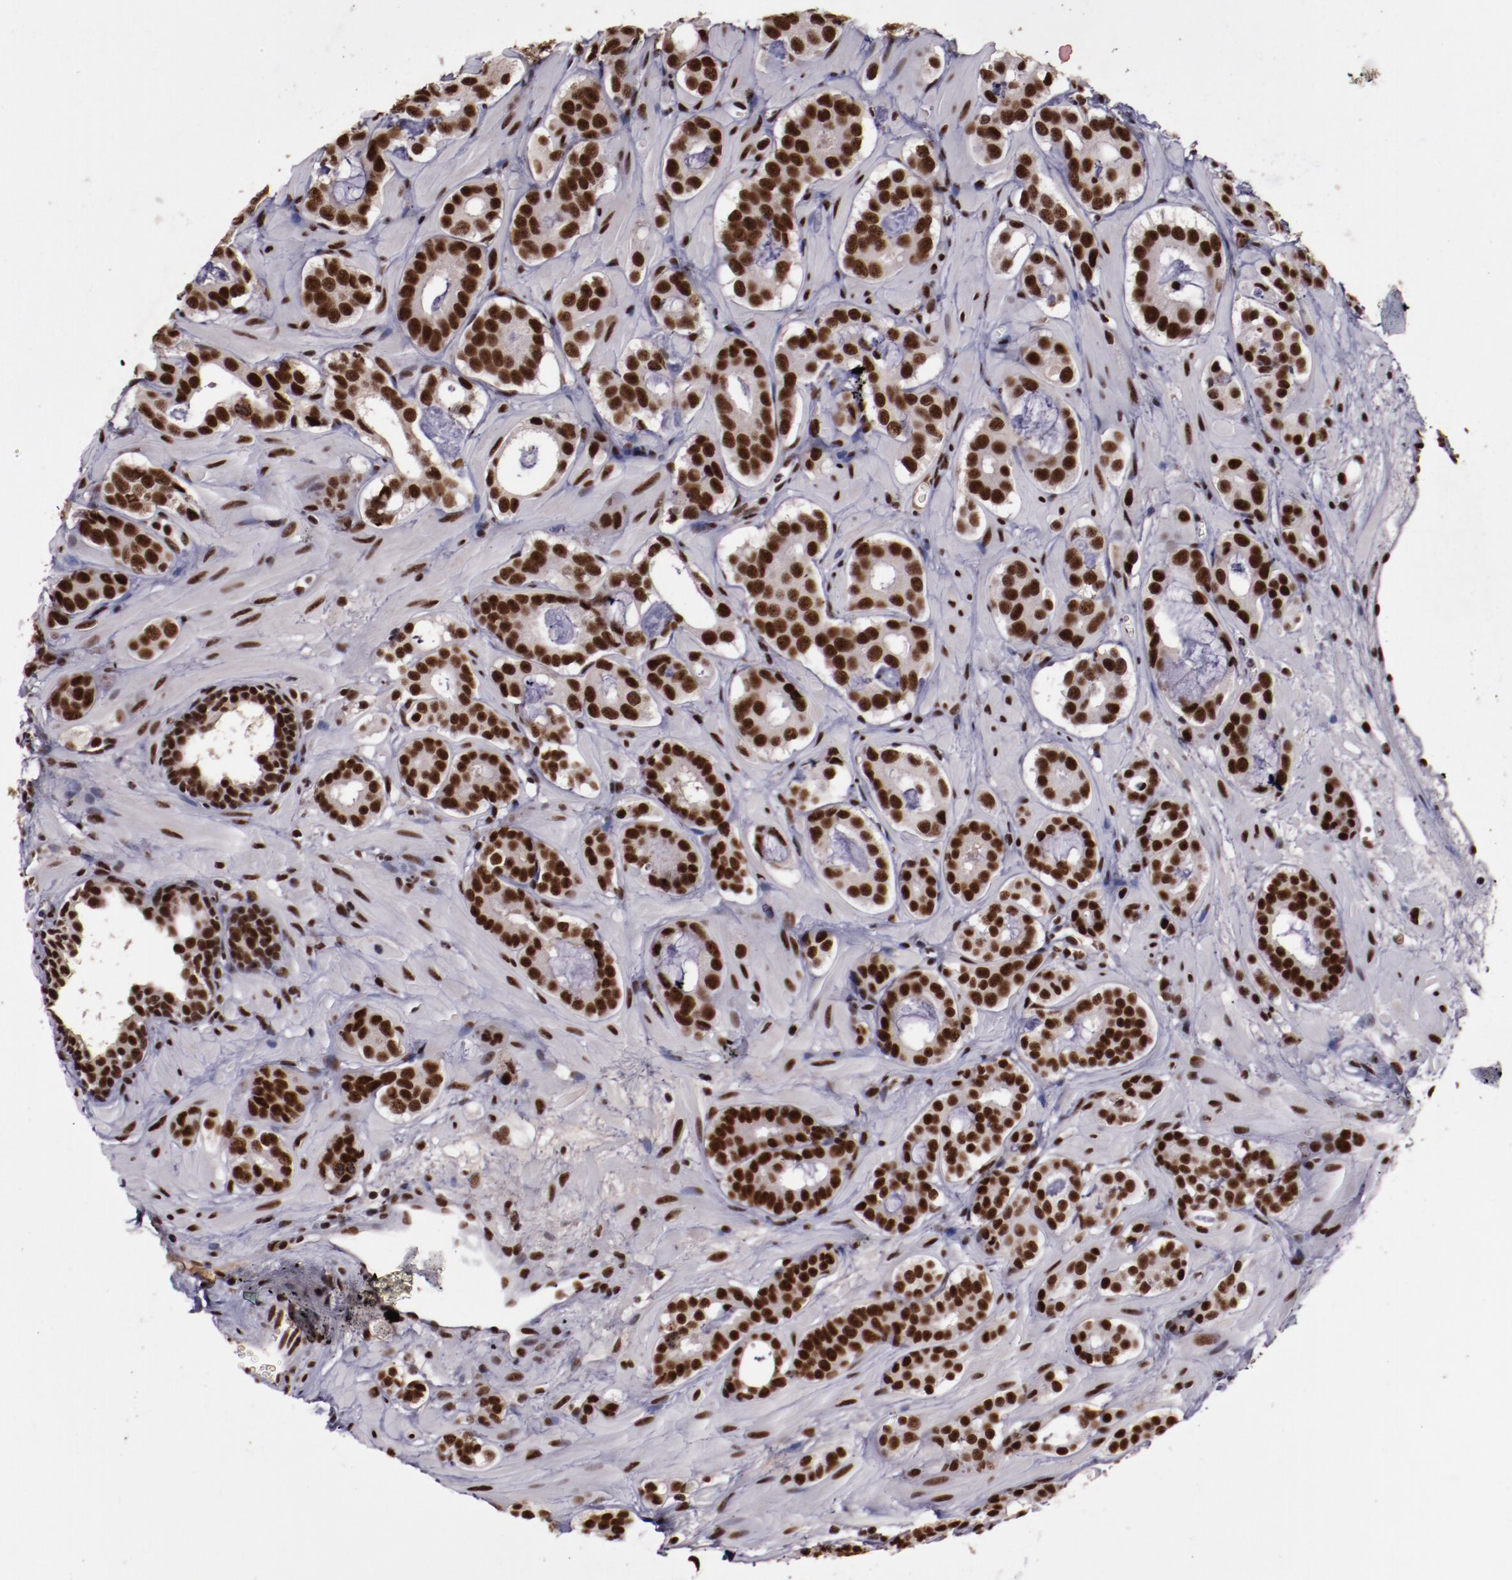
{"staining": {"intensity": "strong", "quantity": ">75%", "location": "nuclear"}, "tissue": "prostate cancer", "cell_type": "Tumor cells", "image_type": "cancer", "snomed": [{"axis": "morphology", "description": "Adenocarcinoma, Low grade"}, {"axis": "topography", "description": "Prostate"}], "caption": "Approximately >75% of tumor cells in human prostate cancer exhibit strong nuclear protein positivity as visualized by brown immunohistochemical staining.", "gene": "ERH", "patient": {"sex": "male", "age": 57}}